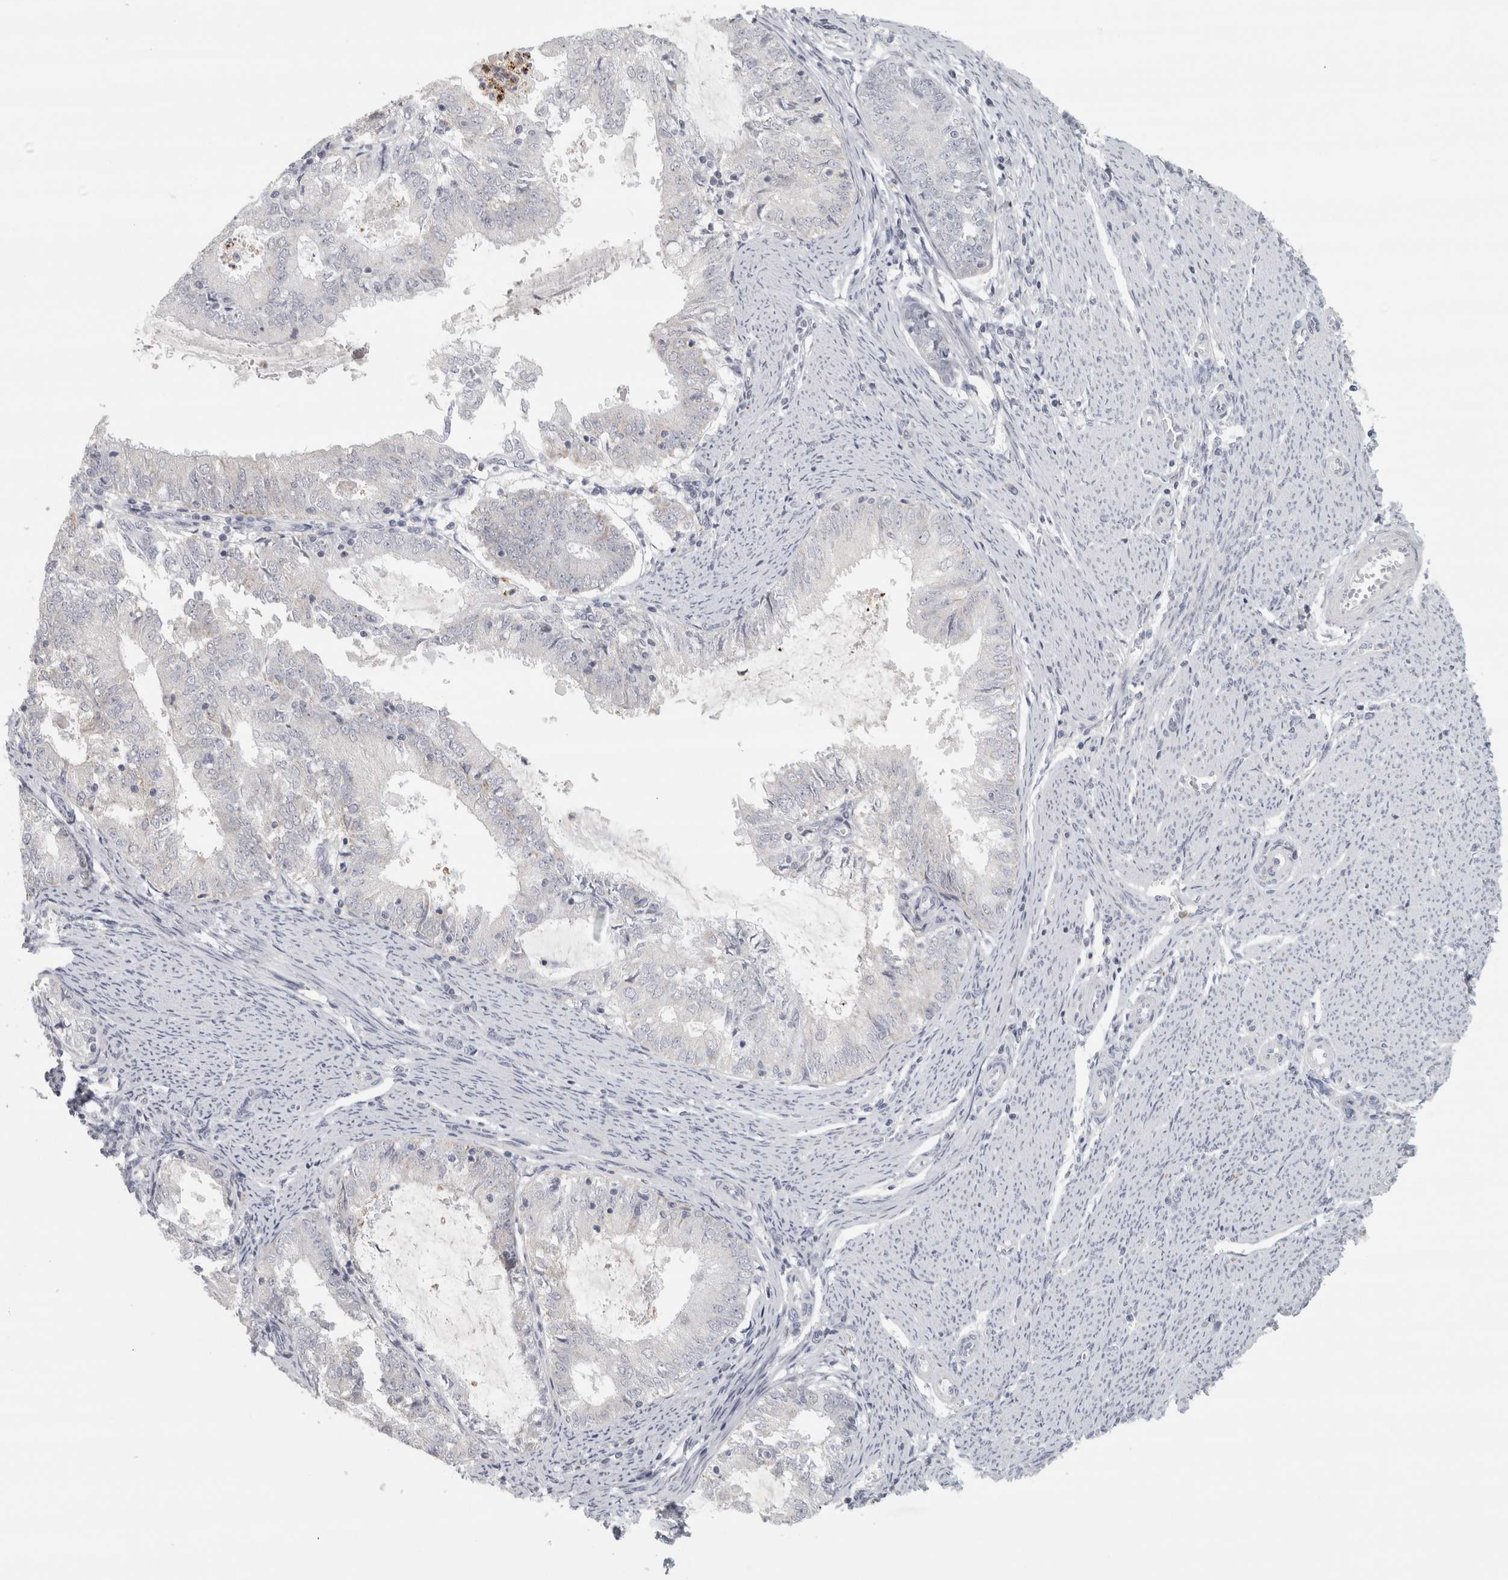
{"staining": {"intensity": "negative", "quantity": "none", "location": "none"}, "tissue": "endometrial cancer", "cell_type": "Tumor cells", "image_type": "cancer", "snomed": [{"axis": "morphology", "description": "Adenocarcinoma, NOS"}, {"axis": "topography", "description": "Endometrium"}], "caption": "Tumor cells show no significant protein staining in endometrial cancer.", "gene": "PTPRN2", "patient": {"sex": "female", "age": 57}}